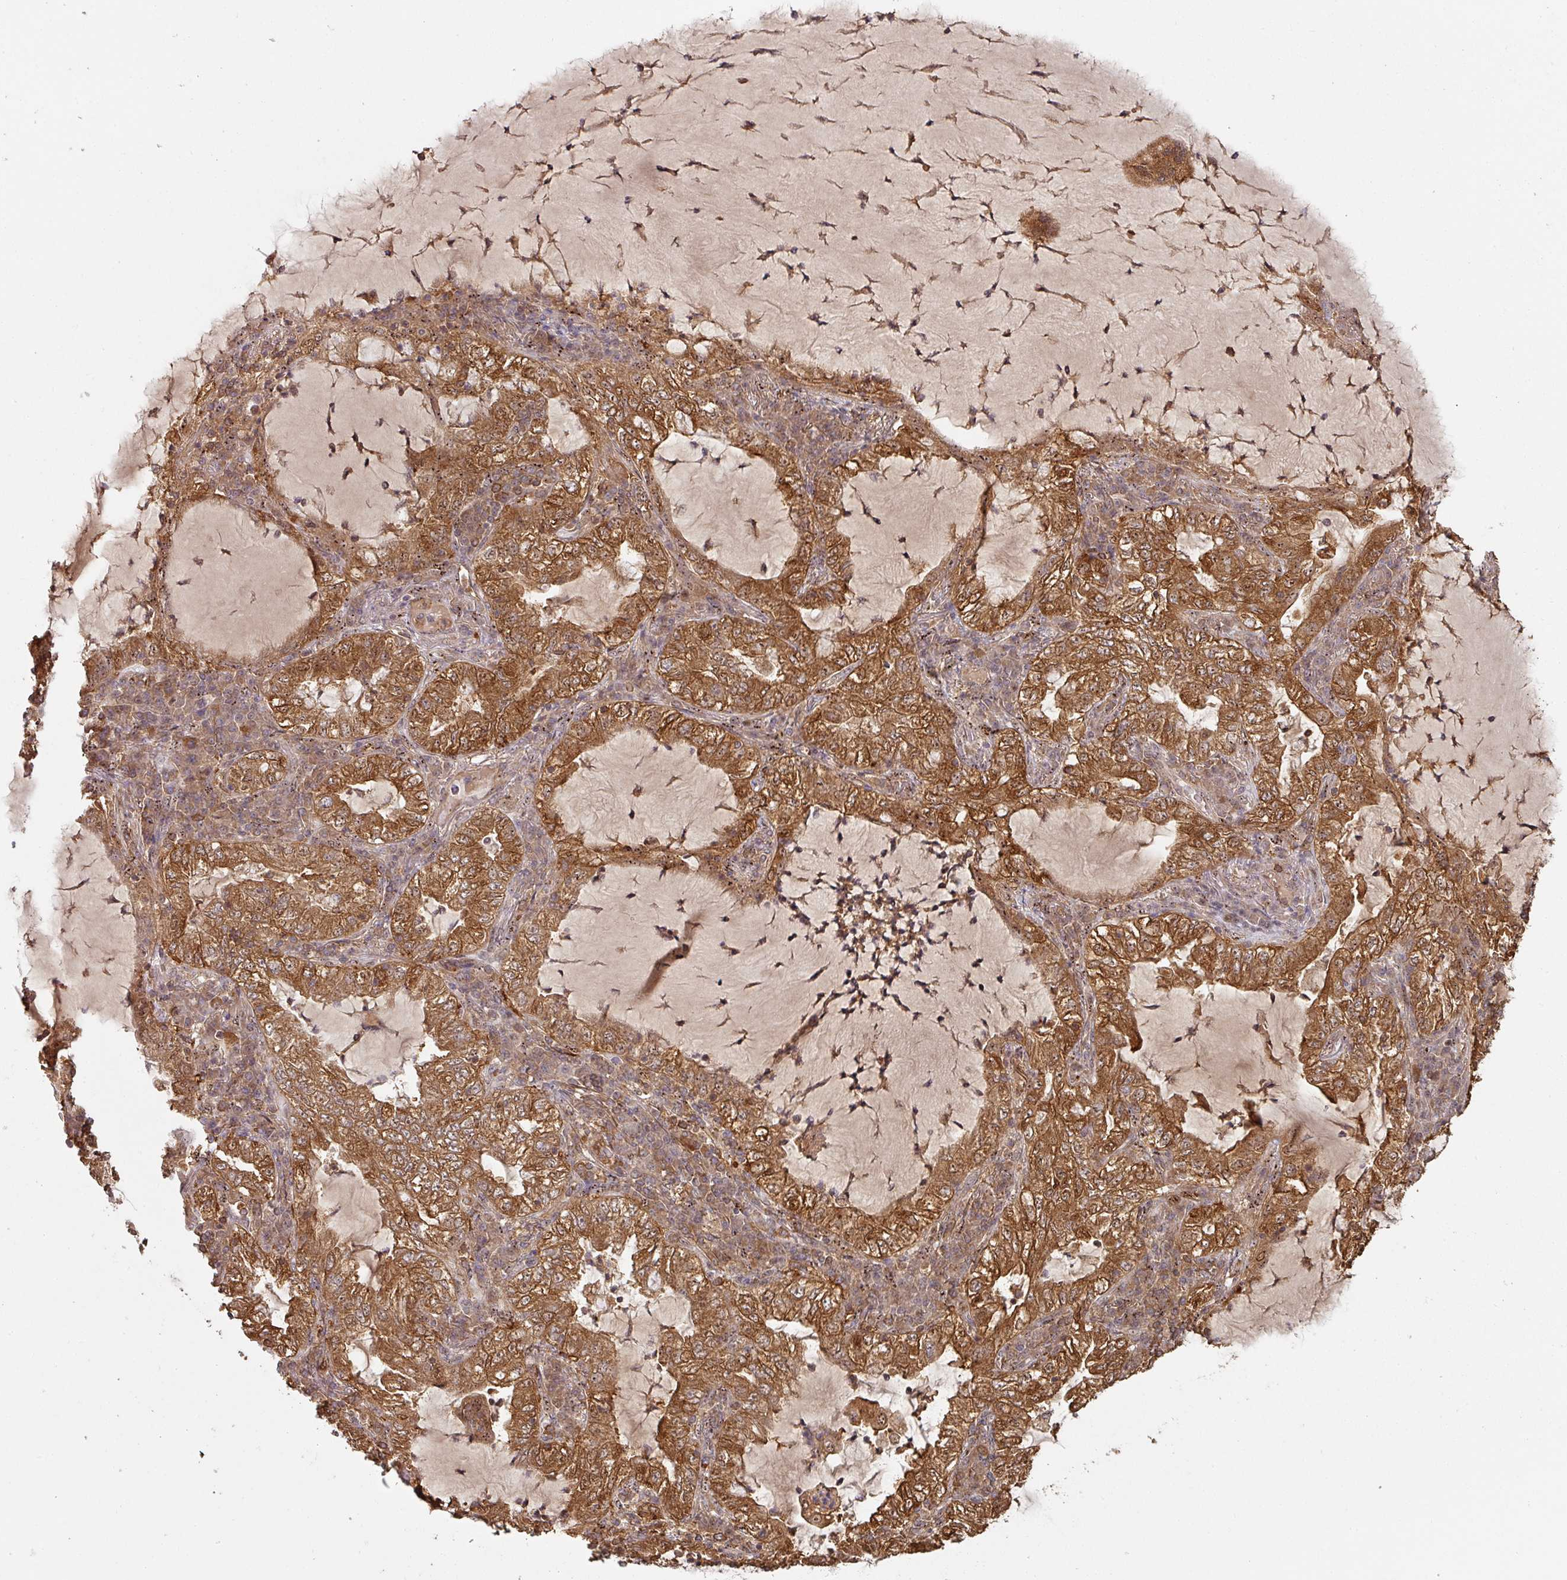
{"staining": {"intensity": "strong", "quantity": ">75%", "location": "cytoplasmic/membranous,nuclear"}, "tissue": "lung cancer", "cell_type": "Tumor cells", "image_type": "cancer", "snomed": [{"axis": "morphology", "description": "Adenocarcinoma, NOS"}, {"axis": "topography", "description": "Lung"}], "caption": "Immunohistochemistry of human lung cancer reveals high levels of strong cytoplasmic/membranous and nuclear positivity in approximately >75% of tumor cells.", "gene": "ZNF322", "patient": {"sex": "female", "age": 73}}